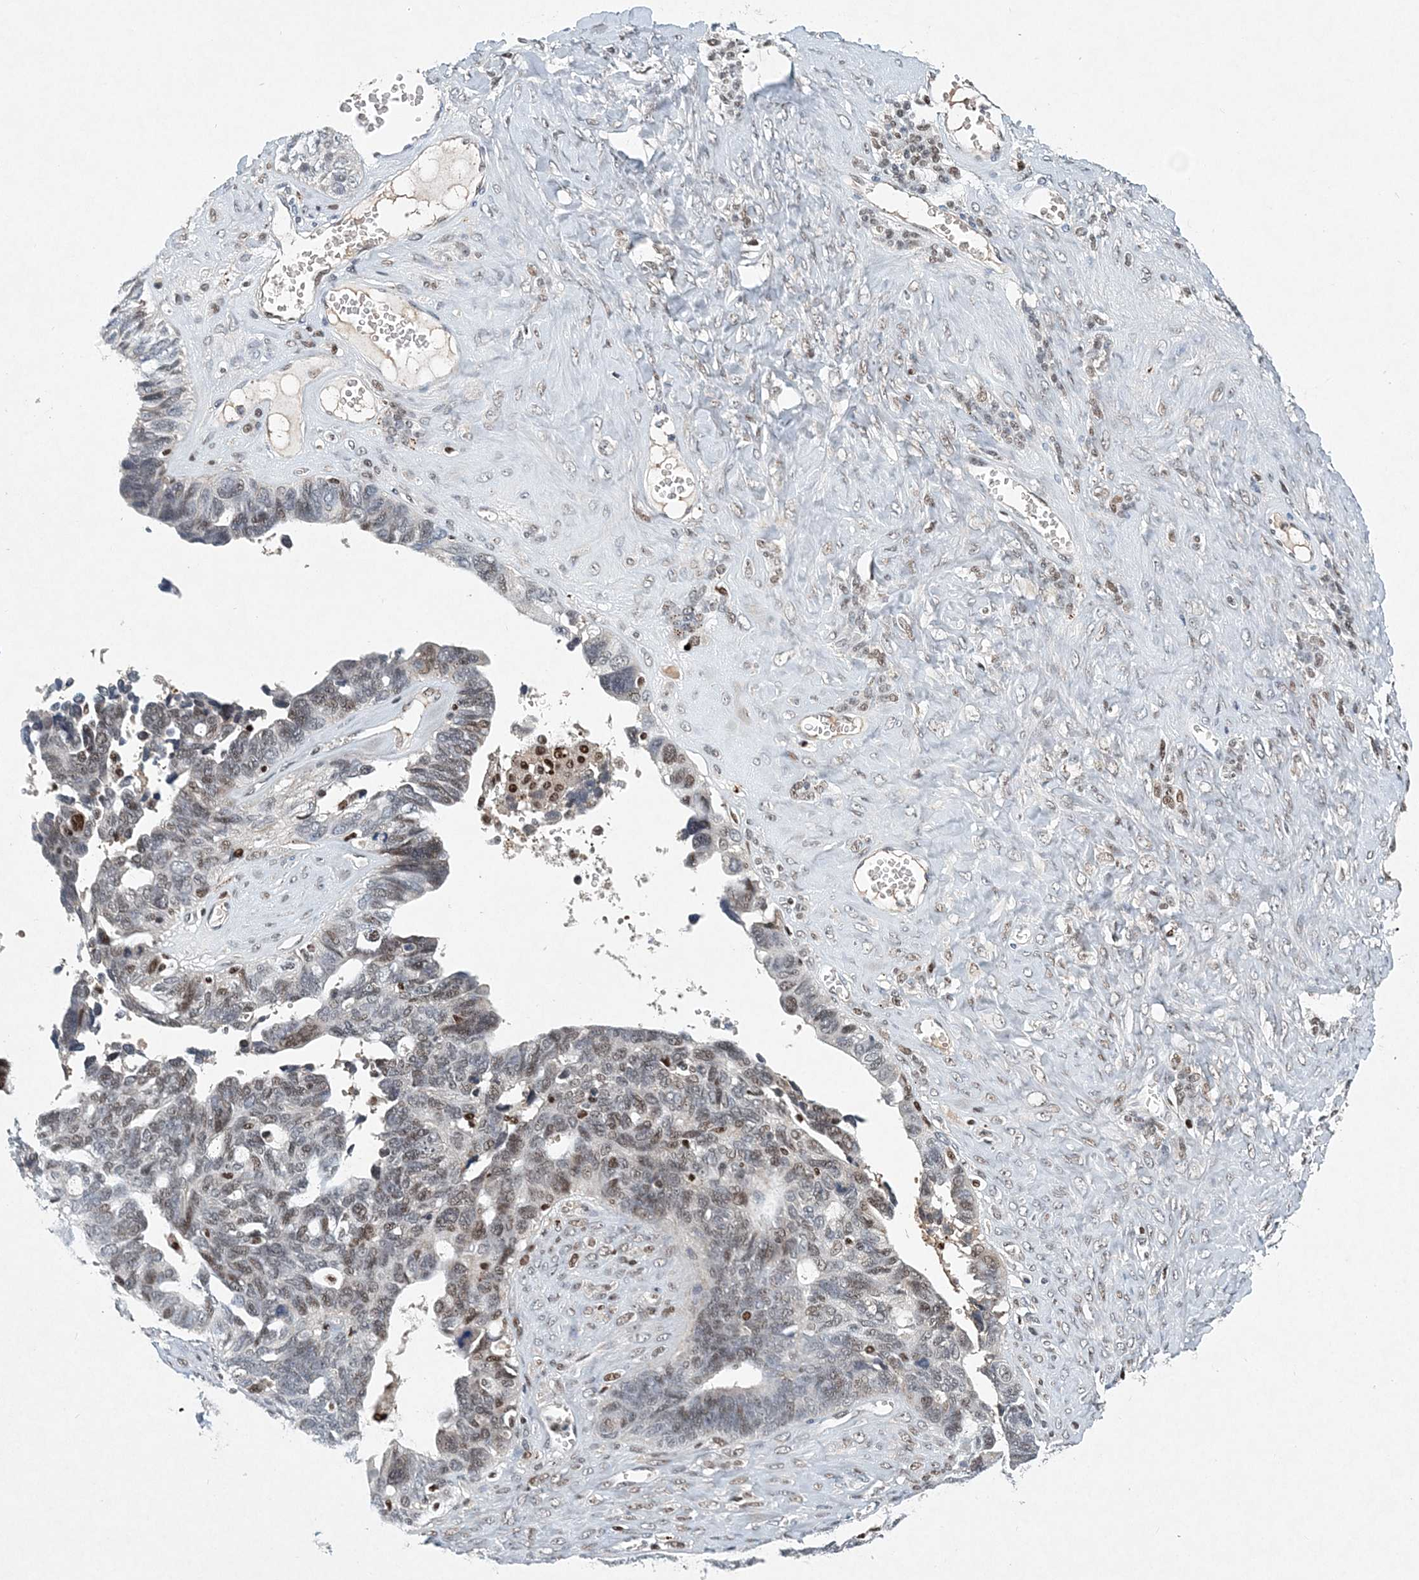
{"staining": {"intensity": "weak", "quantity": "25%-75%", "location": "nuclear"}, "tissue": "ovarian cancer", "cell_type": "Tumor cells", "image_type": "cancer", "snomed": [{"axis": "morphology", "description": "Cystadenocarcinoma, serous, NOS"}, {"axis": "topography", "description": "Ovary"}], "caption": "Ovarian serous cystadenocarcinoma stained with immunohistochemistry demonstrates weak nuclear staining in approximately 25%-75% of tumor cells. (IHC, brightfield microscopy, high magnification).", "gene": "KPNA4", "patient": {"sex": "female", "age": 79}}